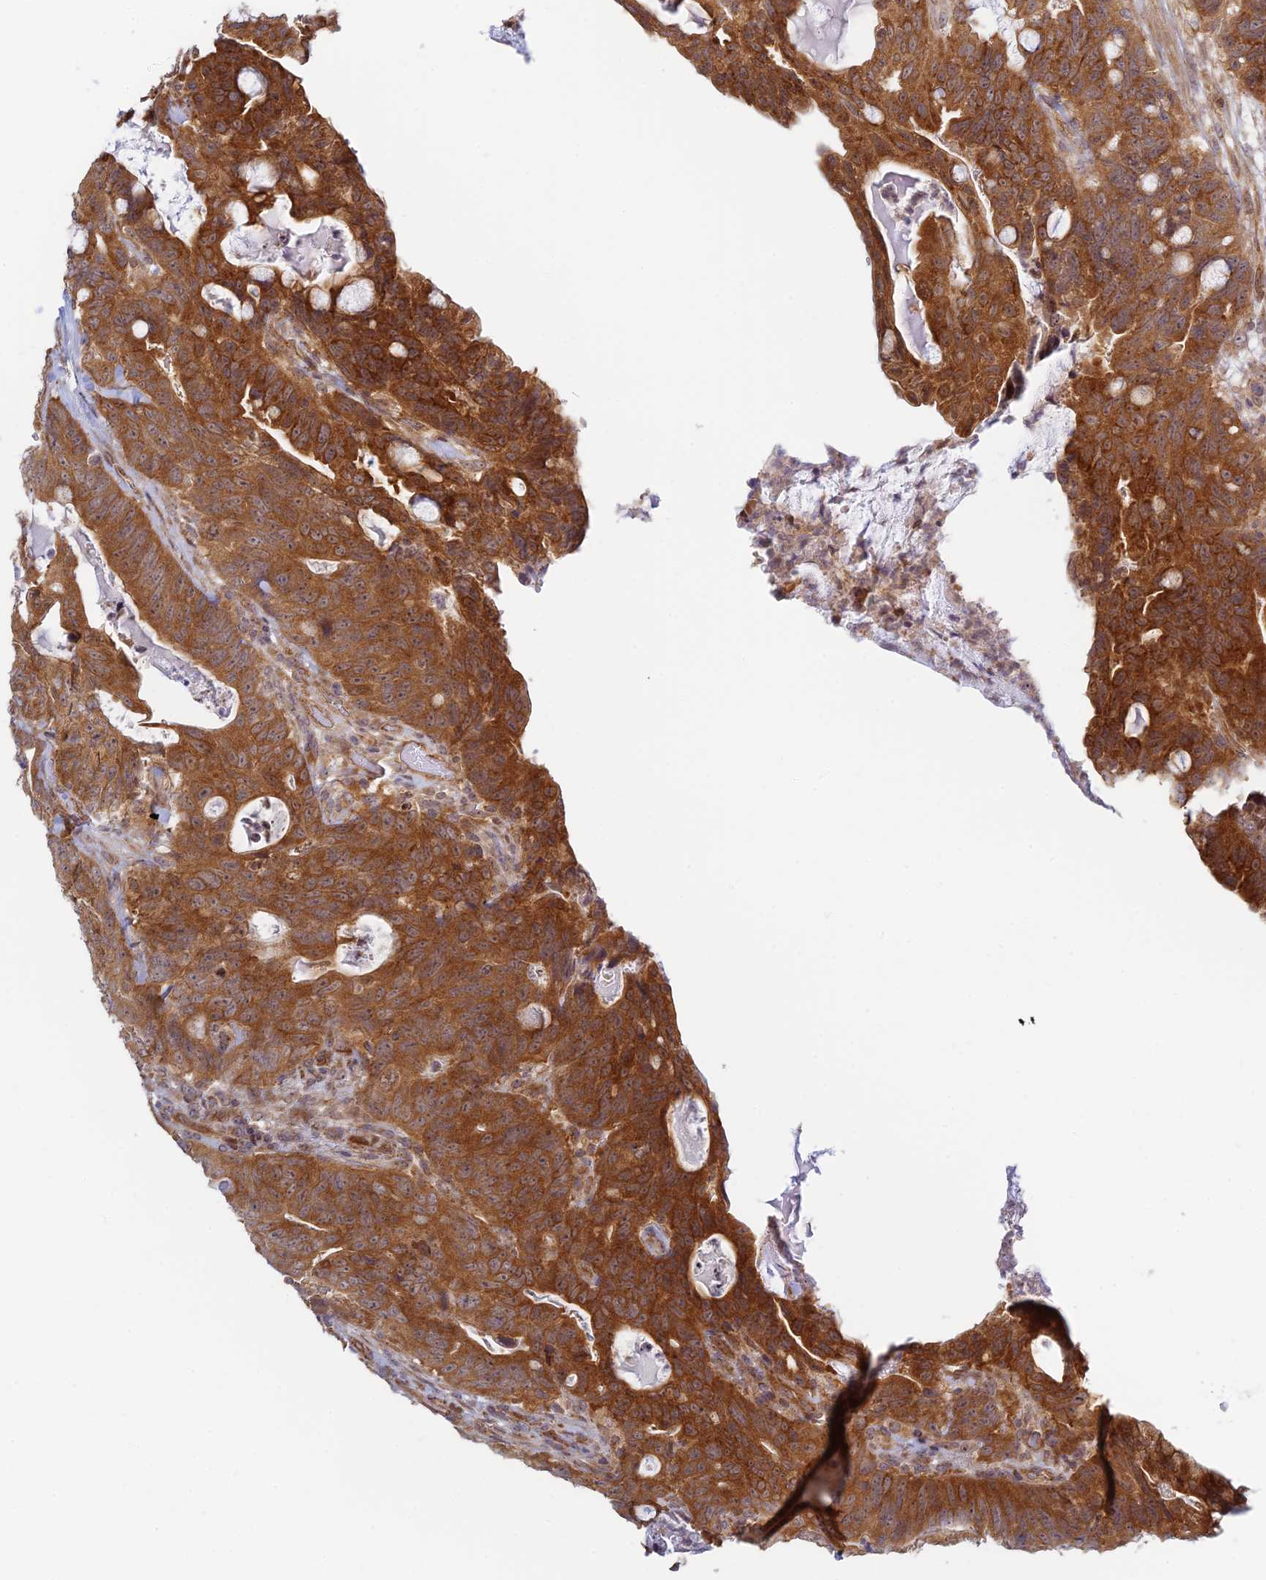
{"staining": {"intensity": "strong", "quantity": ">75%", "location": "cytoplasmic/membranous"}, "tissue": "colorectal cancer", "cell_type": "Tumor cells", "image_type": "cancer", "snomed": [{"axis": "morphology", "description": "Adenocarcinoma, NOS"}, {"axis": "topography", "description": "Colon"}], "caption": "Immunohistochemical staining of human colorectal adenocarcinoma shows strong cytoplasmic/membranous protein positivity in about >75% of tumor cells.", "gene": "HOOK2", "patient": {"sex": "female", "age": 82}}